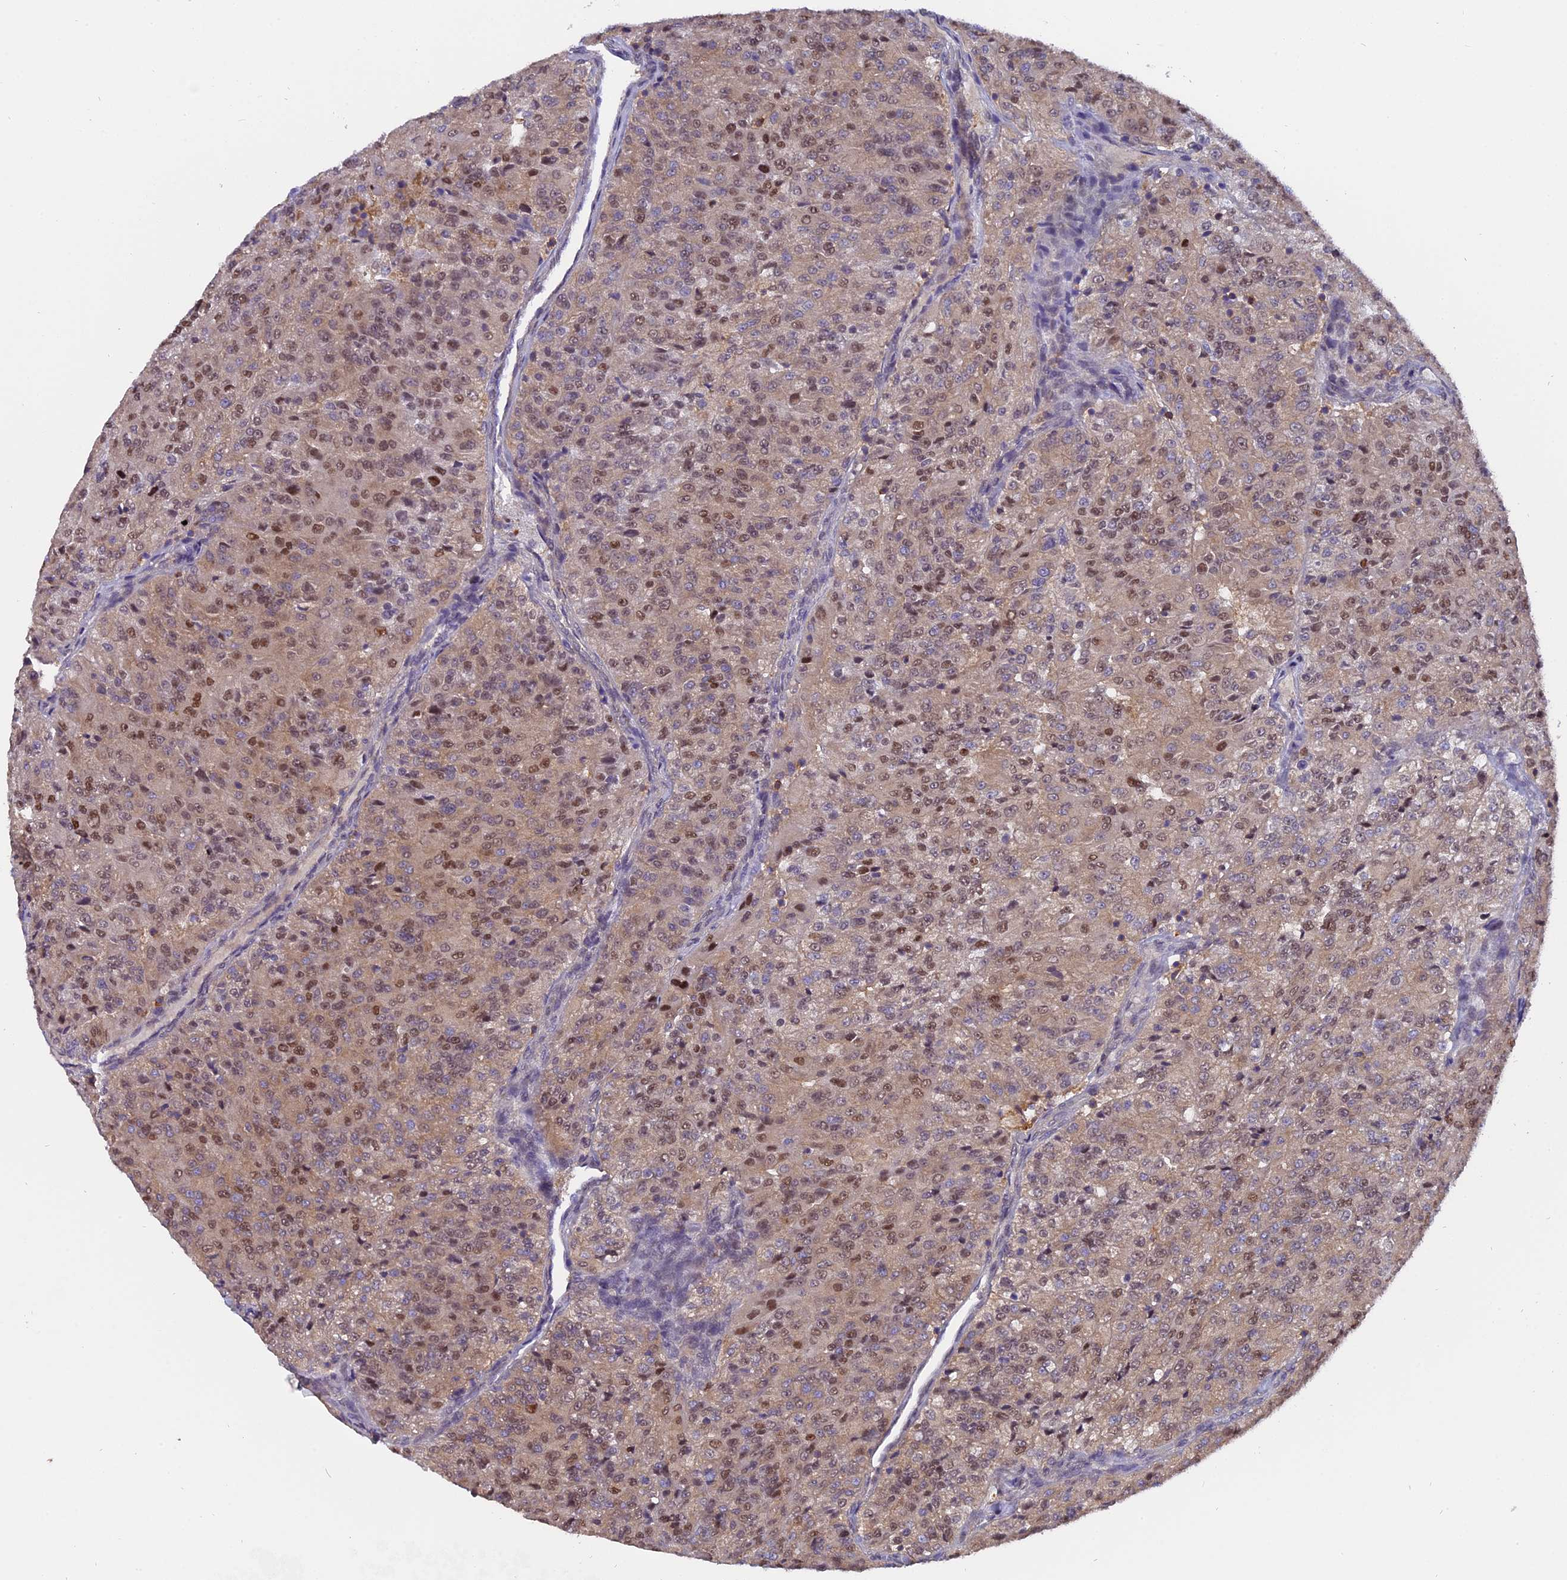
{"staining": {"intensity": "moderate", "quantity": "25%-75%", "location": "nuclear"}, "tissue": "renal cancer", "cell_type": "Tumor cells", "image_type": "cancer", "snomed": [{"axis": "morphology", "description": "Adenocarcinoma, NOS"}, {"axis": "topography", "description": "Kidney"}], "caption": "Moderate nuclear expression is present in about 25%-75% of tumor cells in renal adenocarcinoma.", "gene": "FAM118B", "patient": {"sex": "female", "age": 63}}